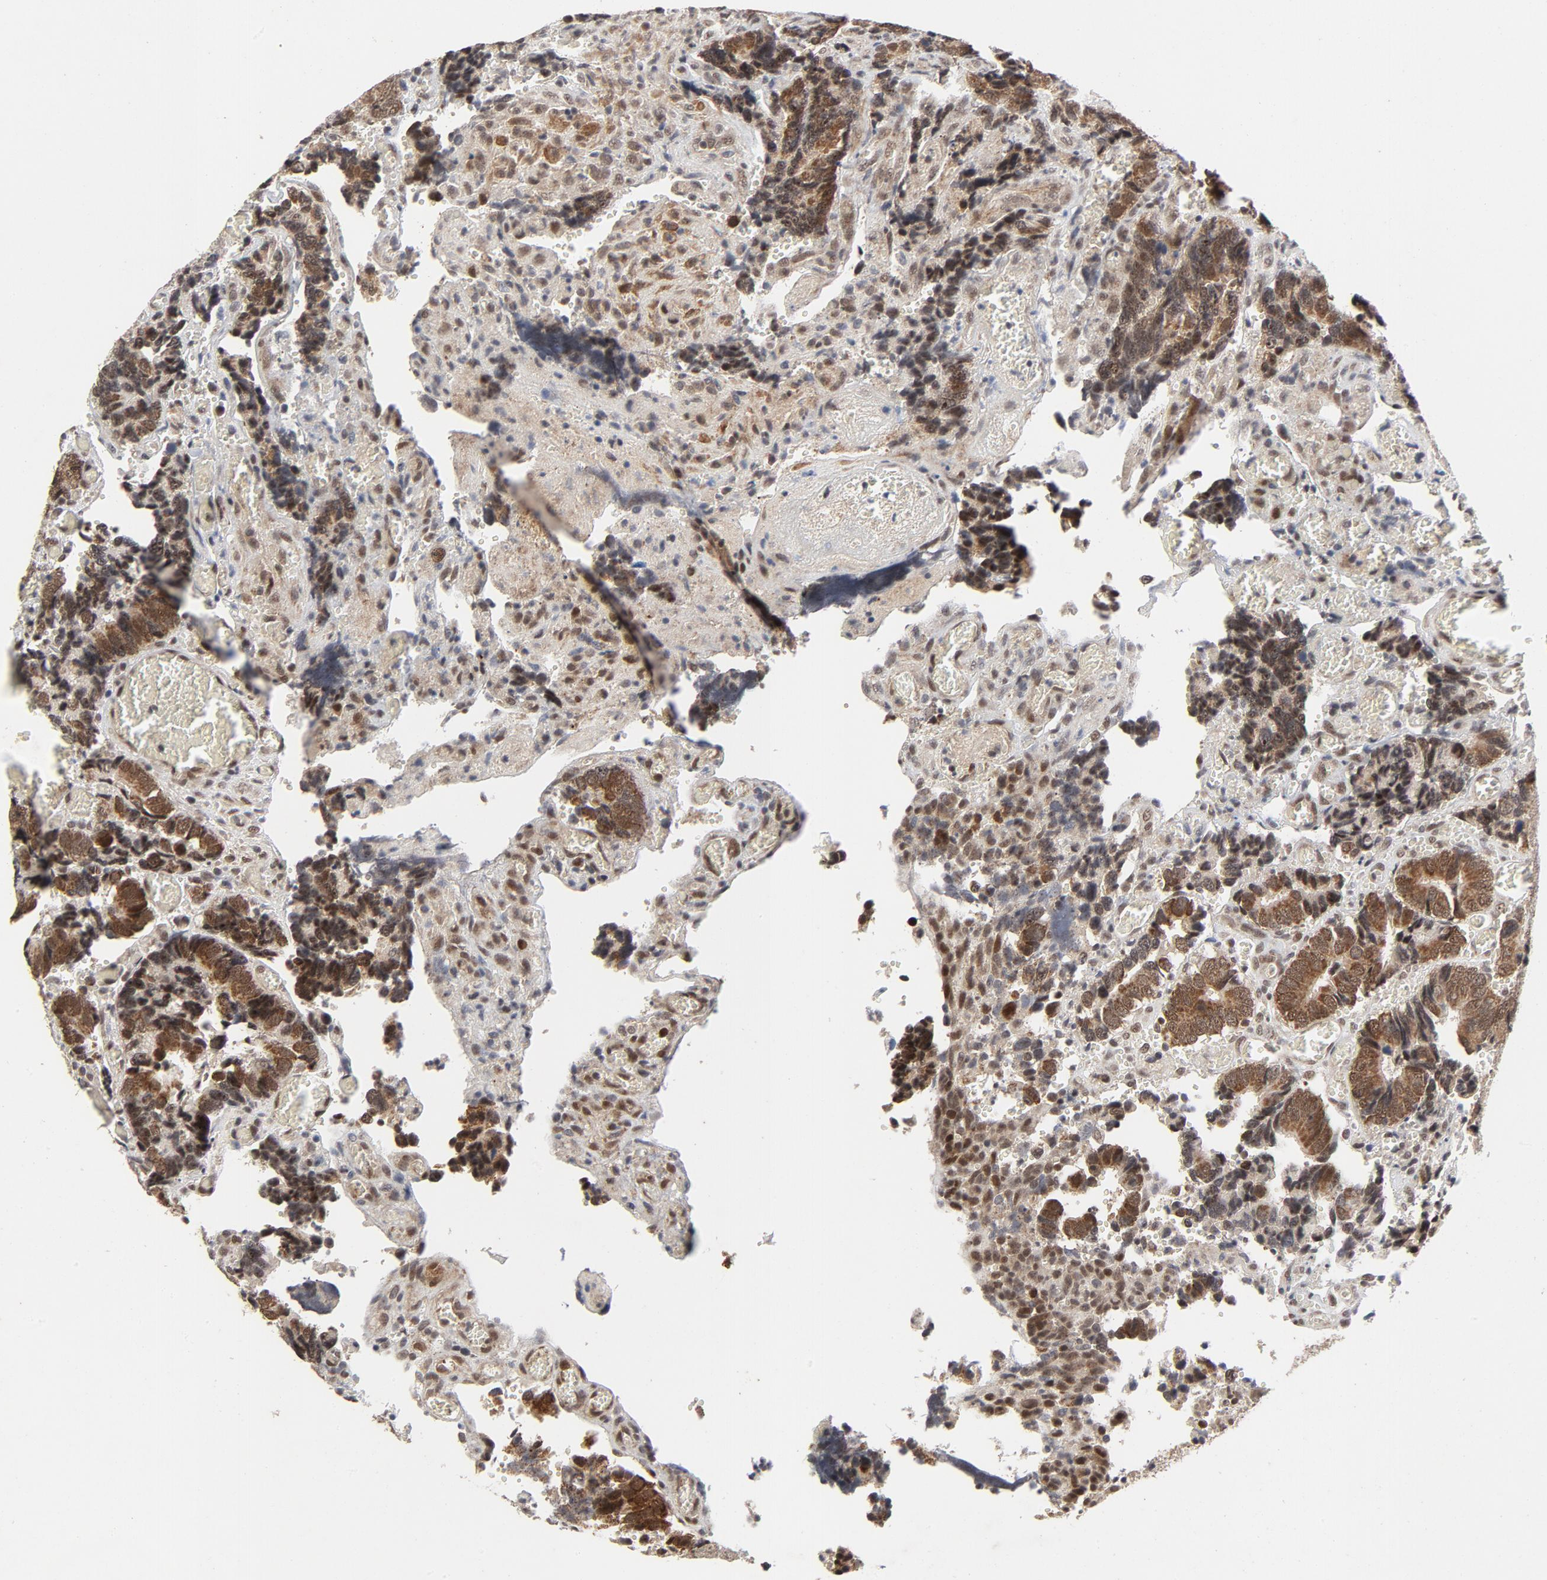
{"staining": {"intensity": "moderate", "quantity": ">75%", "location": "nuclear"}, "tissue": "colorectal cancer", "cell_type": "Tumor cells", "image_type": "cancer", "snomed": [{"axis": "morphology", "description": "Adenocarcinoma, NOS"}, {"axis": "topography", "description": "Colon"}], "caption": "DAB immunohistochemical staining of colorectal cancer (adenocarcinoma) displays moderate nuclear protein staining in about >75% of tumor cells. The staining was performed using DAB (3,3'-diaminobenzidine), with brown indicating positive protein expression. Nuclei are stained blue with hematoxylin.", "gene": "ZKSCAN8", "patient": {"sex": "male", "age": 72}}